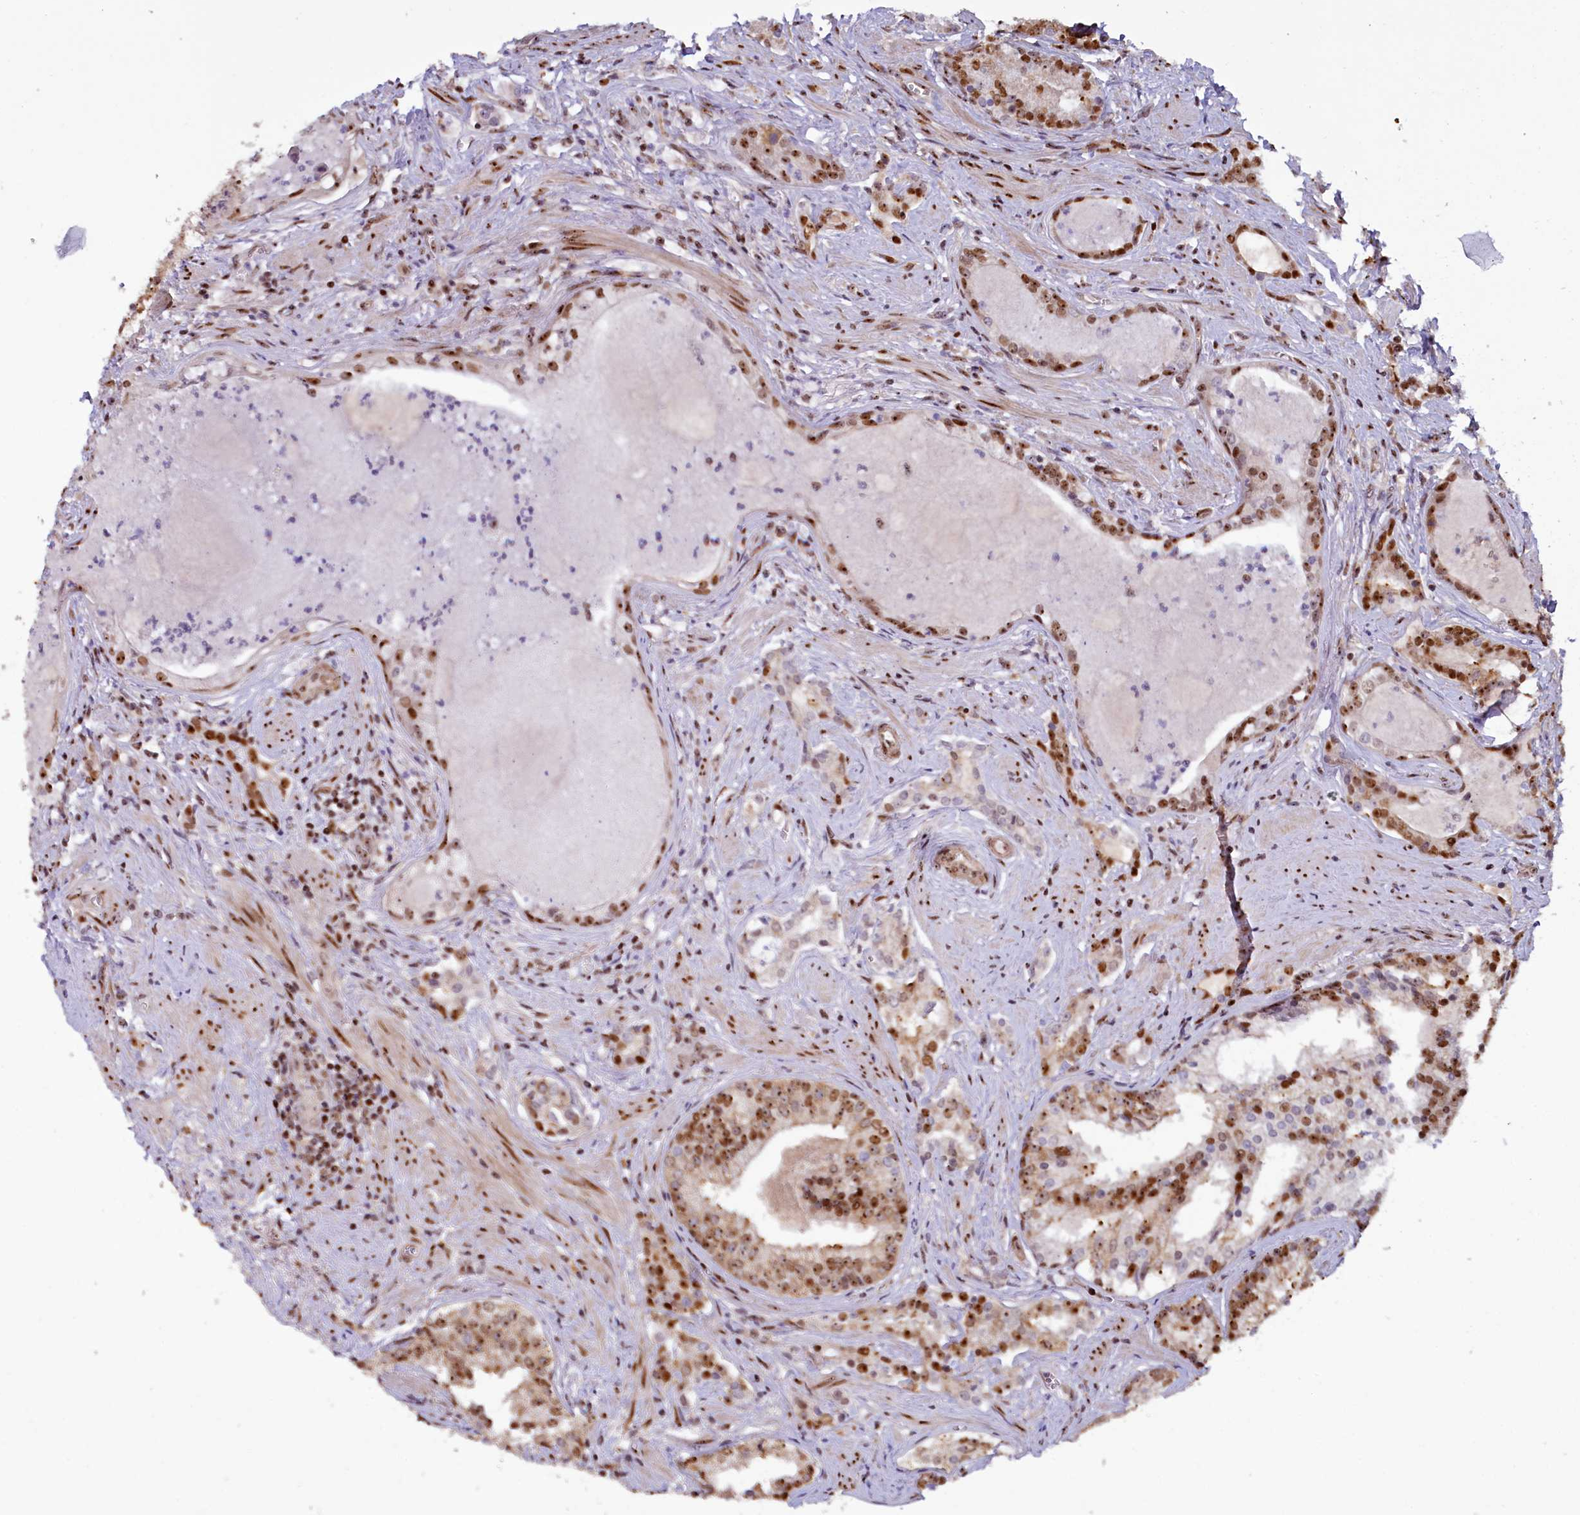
{"staining": {"intensity": "moderate", "quantity": ">75%", "location": "nuclear"}, "tissue": "prostate cancer", "cell_type": "Tumor cells", "image_type": "cancer", "snomed": [{"axis": "morphology", "description": "Adenocarcinoma, High grade"}, {"axis": "topography", "description": "Prostate"}], "caption": "Prostate cancer stained for a protein (brown) shows moderate nuclear positive positivity in approximately >75% of tumor cells.", "gene": "TCOF1", "patient": {"sex": "male", "age": 58}}